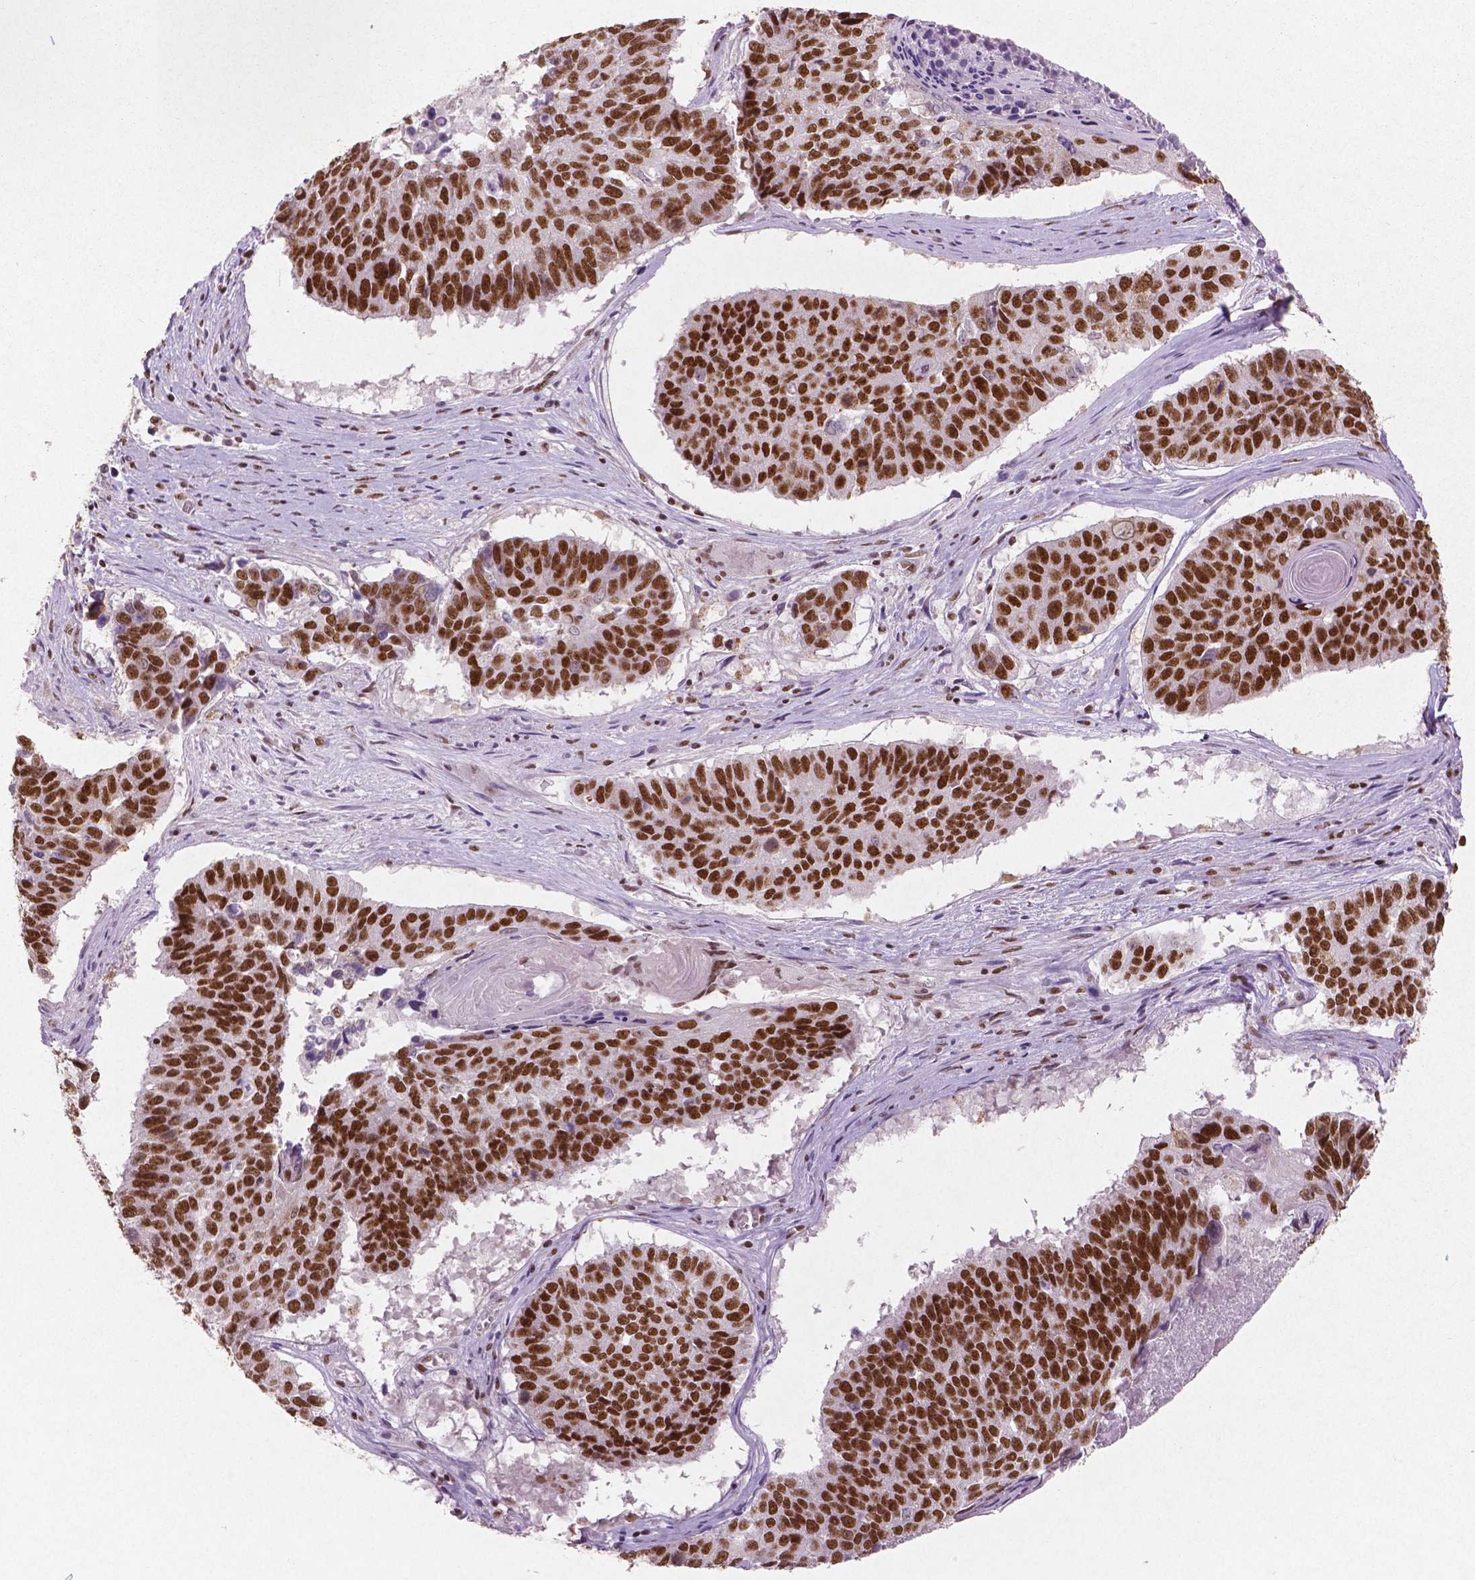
{"staining": {"intensity": "strong", "quantity": ">75%", "location": "nuclear"}, "tissue": "lung cancer", "cell_type": "Tumor cells", "image_type": "cancer", "snomed": [{"axis": "morphology", "description": "Squamous cell carcinoma, NOS"}, {"axis": "topography", "description": "Lung"}], "caption": "A high amount of strong nuclear positivity is seen in about >75% of tumor cells in lung cancer (squamous cell carcinoma) tissue.", "gene": "BRD4", "patient": {"sex": "male", "age": 73}}